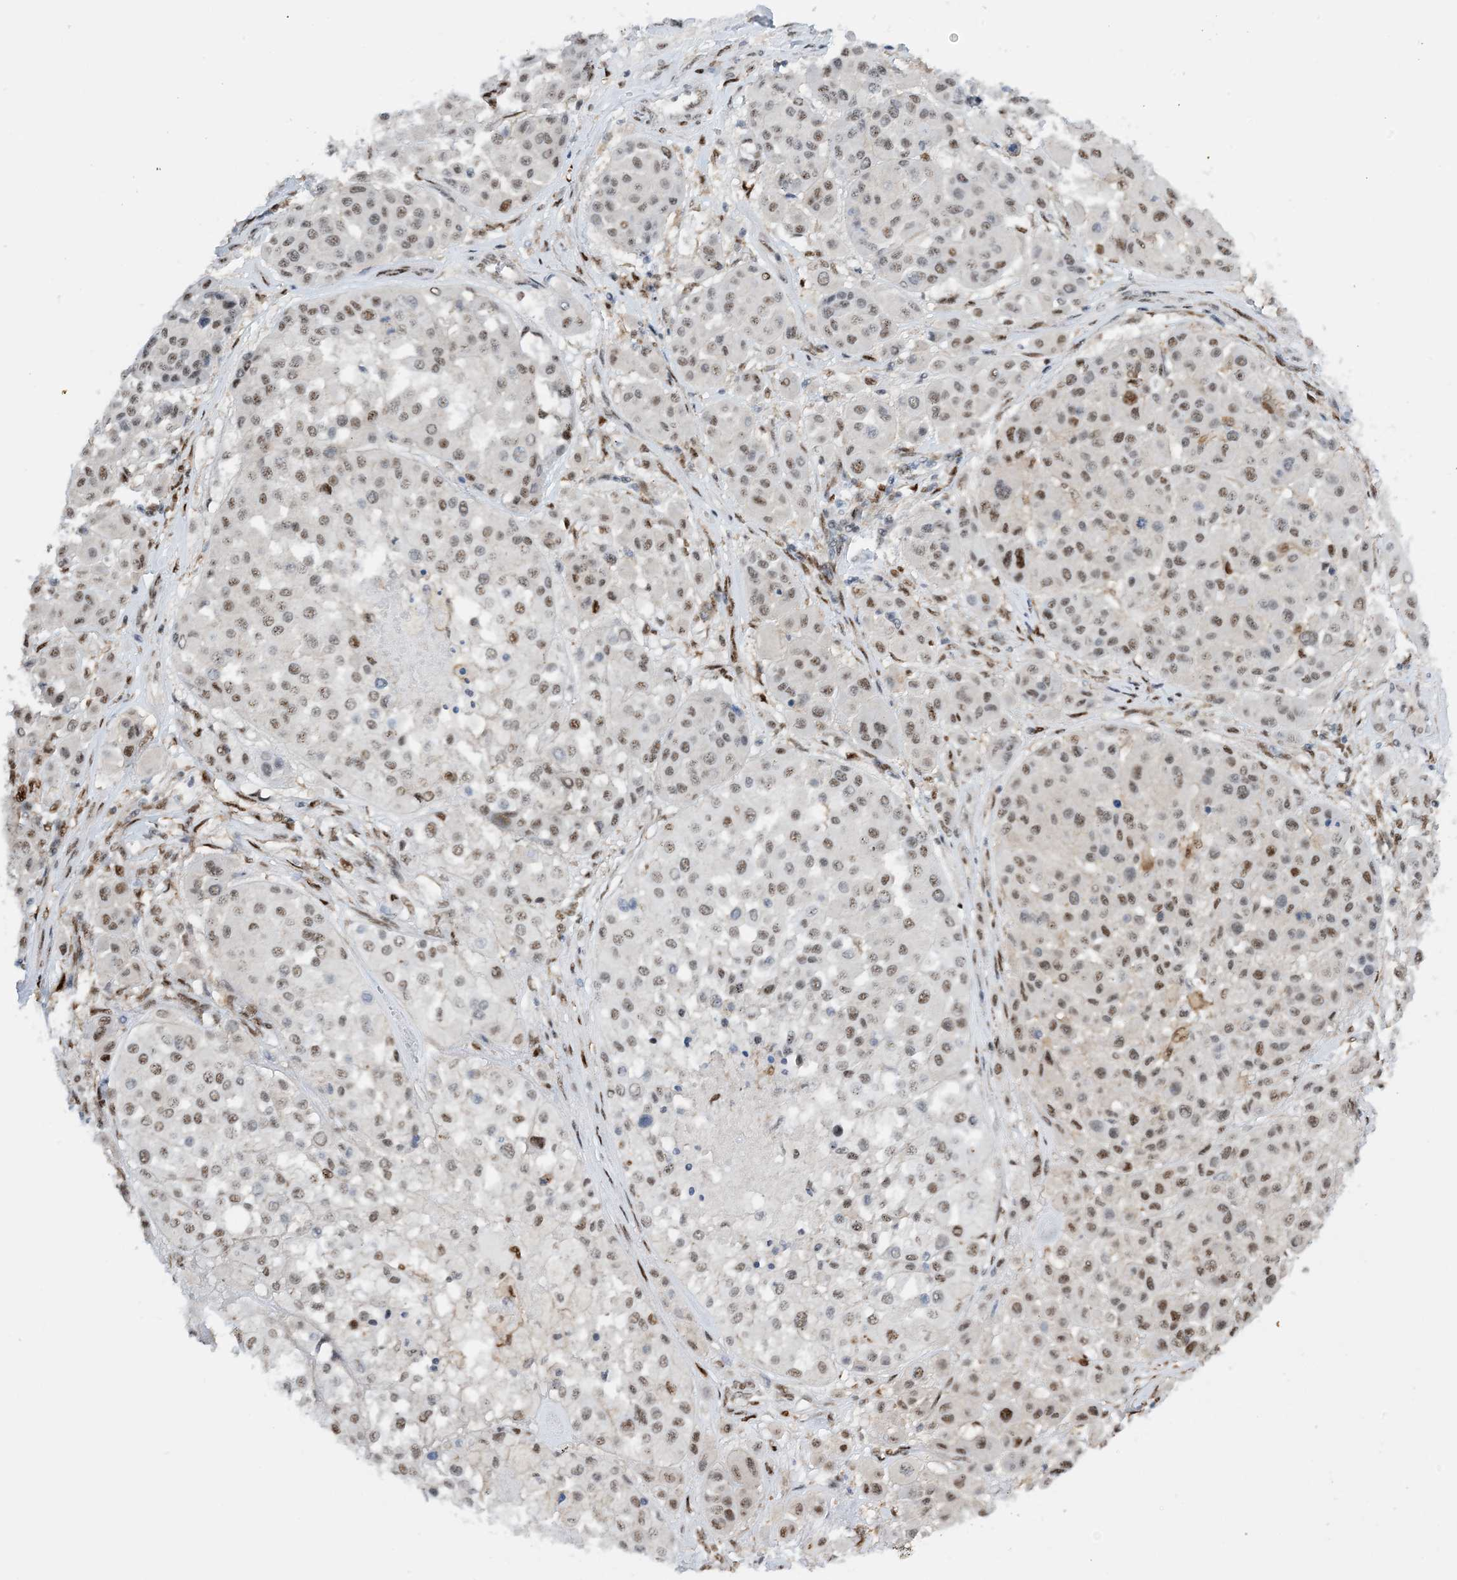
{"staining": {"intensity": "weak", "quantity": ">75%", "location": "nuclear"}, "tissue": "melanoma", "cell_type": "Tumor cells", "image_type": "cancer", "snomed": [{"axis": "morphology", "description": "Malignant melanoma, Metastatic site"}, {"axis": "topography", "description": "Soft tissue"}], "caption": "Malignant melanoma (metastatic site) stained with a brown dye shows weak nuclear positive expression in approximately >75% of tumor cells.", "gene": "HEMK1", "patient": {"sex": "male", "age": 41}}